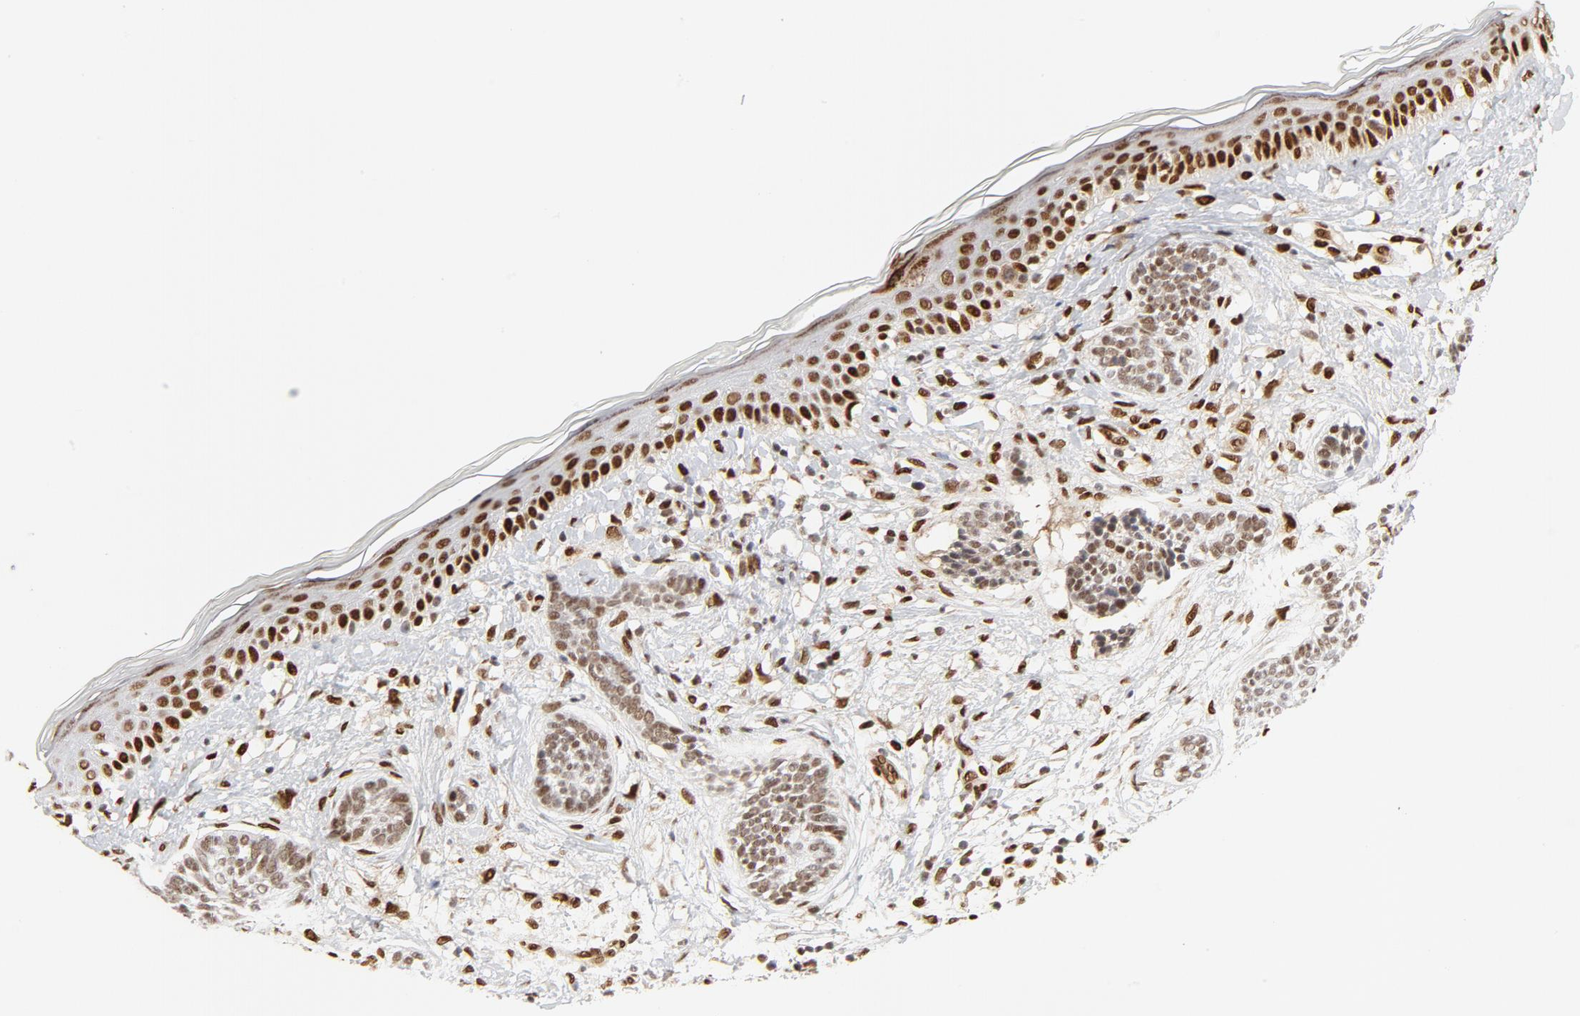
{"staining": {"intensity": "weak", "quantity": ">75%", "location": "nuclear"}, "tissue": "skin cancer", "cell_type": "Tumor cells", "image_type": "cancer", "snomed": [{"axis": "morphology", "description": "Normal tissue, NOS"}, {"axis": "morphology", "description": "Basal cell carcinoma"}, {"axis": "topography", "description": "Skin"}], "caption": "Tumor cells display weak nuclear positivity in approximately >75% of cells in basal cell carcinoma (skin).", "gene": "MEF2A", "patient": {"sex": "male", "age": 63}}